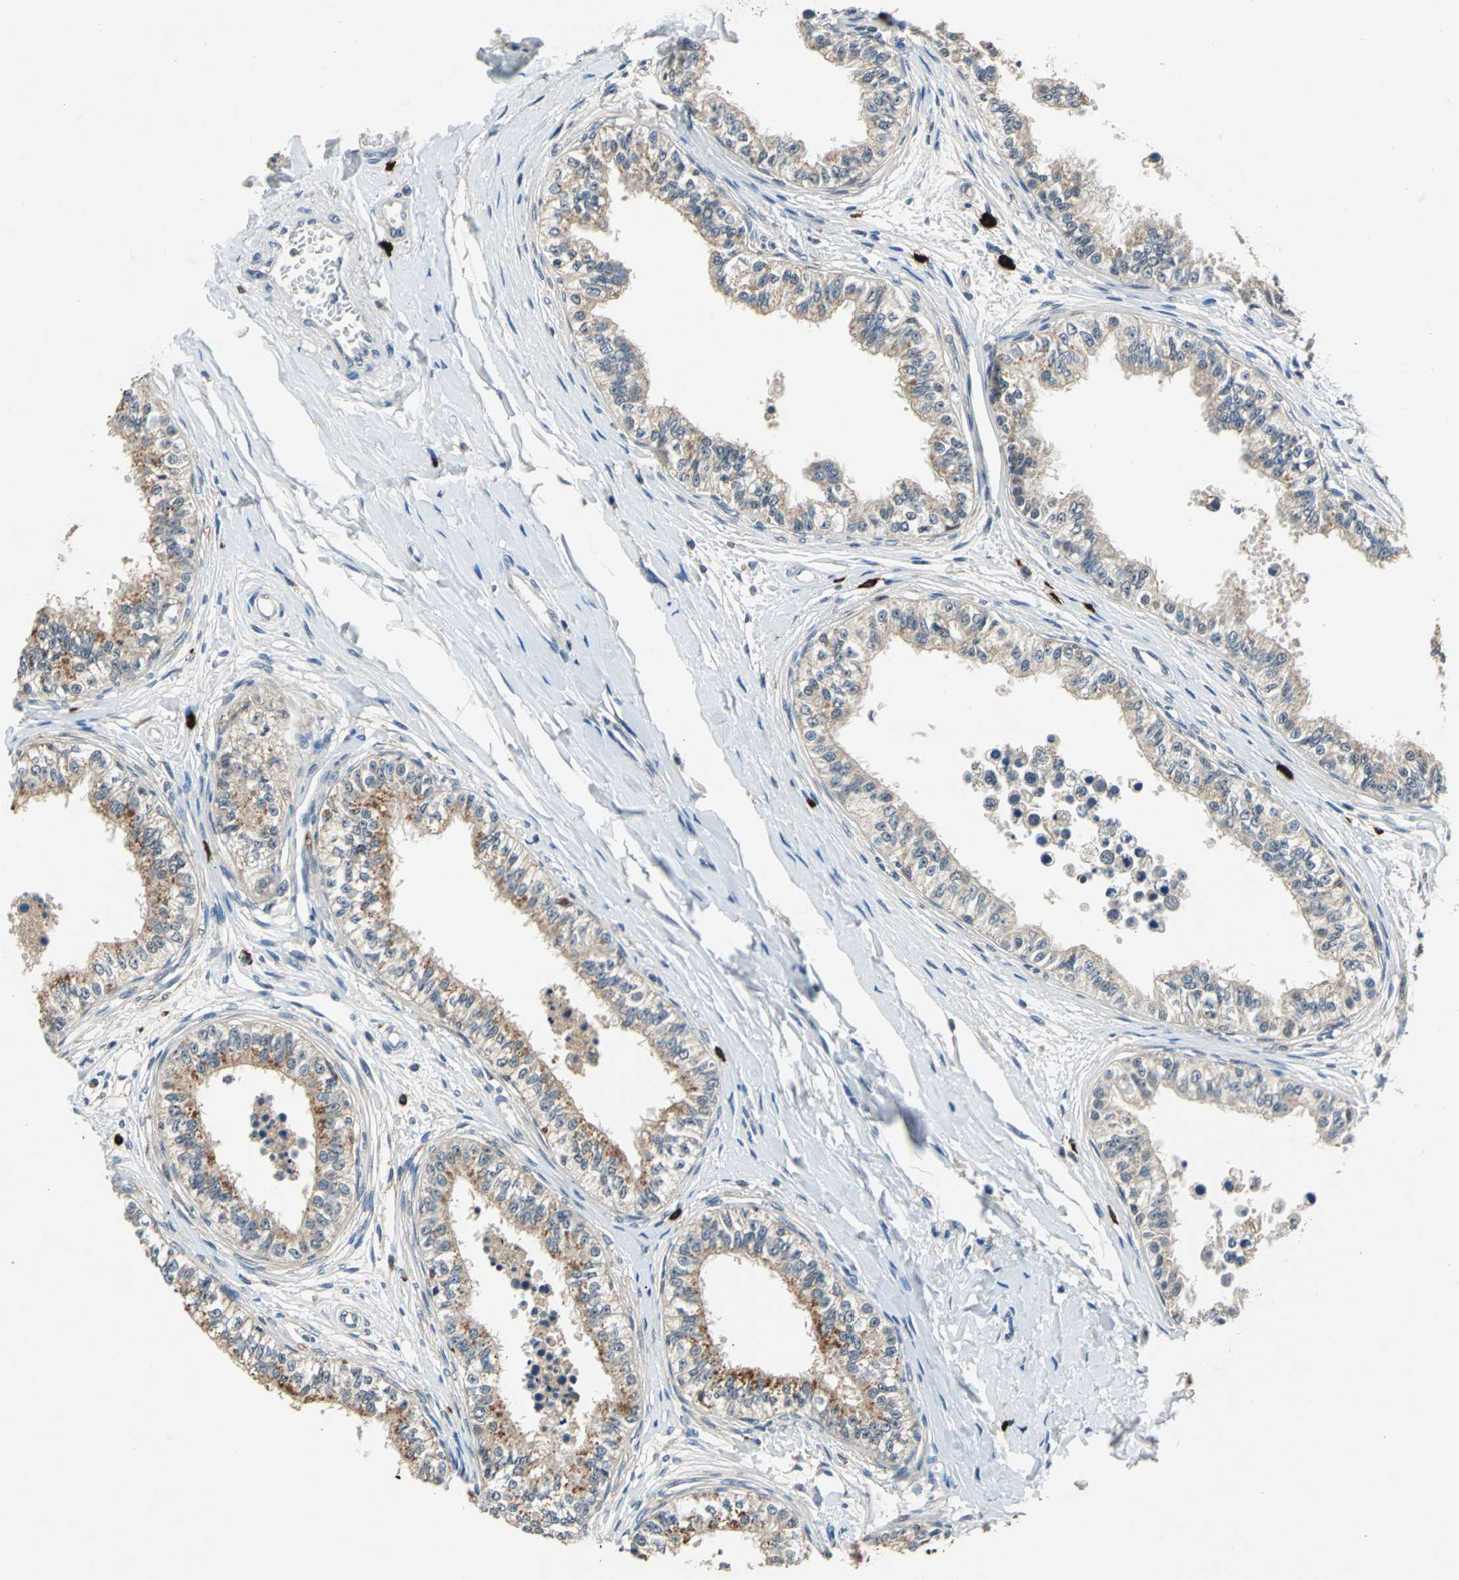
{"staining": {"intensity": "moderate", "quantity": ">75%", "location": "cytoplasmic/membranous"}, "tissue": "epididymis", "cell_type": "Glandular cells", "image_type": "normal", "snomed": [{"axis": "morphology", "description": "Normal tissue, NOS"}, {"axis": "morphology", "description": "Adenocarcinoma, metastatic, NOS"}, {"axis": "topography", "description": "Testis"}, {"axis": "topography", "description": "Epididymis"}], "caption": "Immunohistochemistry (IHC) of benign human epididymis displays medium levels of moderate cytoplasmic/membranous expression in approximately >75% of glandular cells. (DAB (3,3'-diaminobenzidine) IHC with brightfield microscopy, high magnification).", "gene": "SLC19A2", "patient": {"sex": "male", "age": 26}}